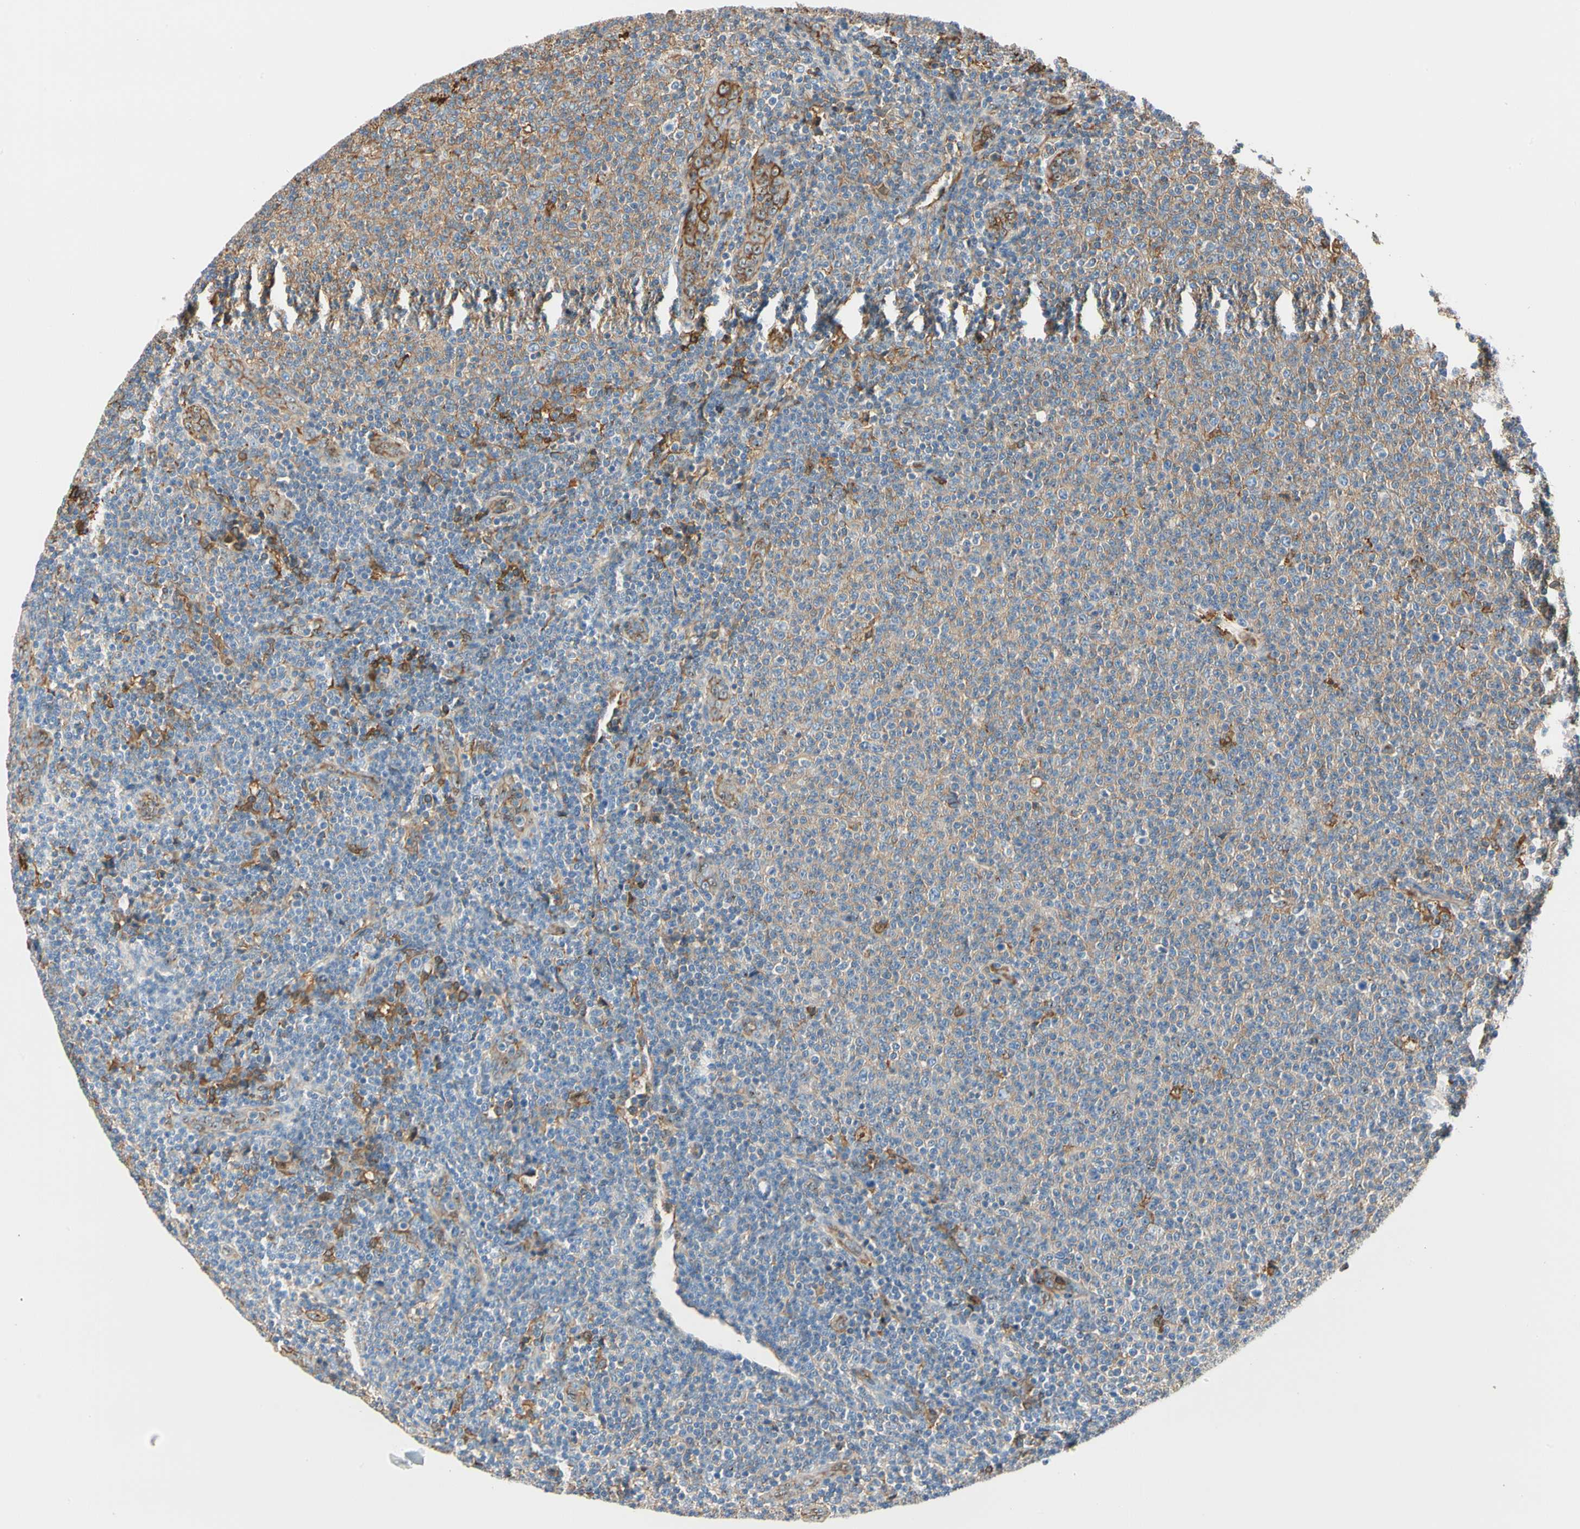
{"staining": {"intensity": "moderate", "quantity": "25%-75%", "location": "cytoplasmic/membranous"}, "tissue": "lymphoma", "cell_type": "Tumor cells", "image_type": "cancer", "snomed": [{"axis": "morphology", "description": "Malignant lymphoma, non-Hodgkin's type, Low grade"}, {"axis": "topography", "description": "Lymph node"}], "caption": "Immunohistochemistry (IHC) image of neoplastic tissue: malignant lymphoma, non-Hodgkin's type (low-grade) stained using IHC exhibits medium levels of moderate protein expression localized specifically in the cytoplasmic/membranous of tumor cells, appearing as a cytoplasmic/membranous brown color.", "gene": "LAMB3", "patient": {"sex": "male", "age": 66}}